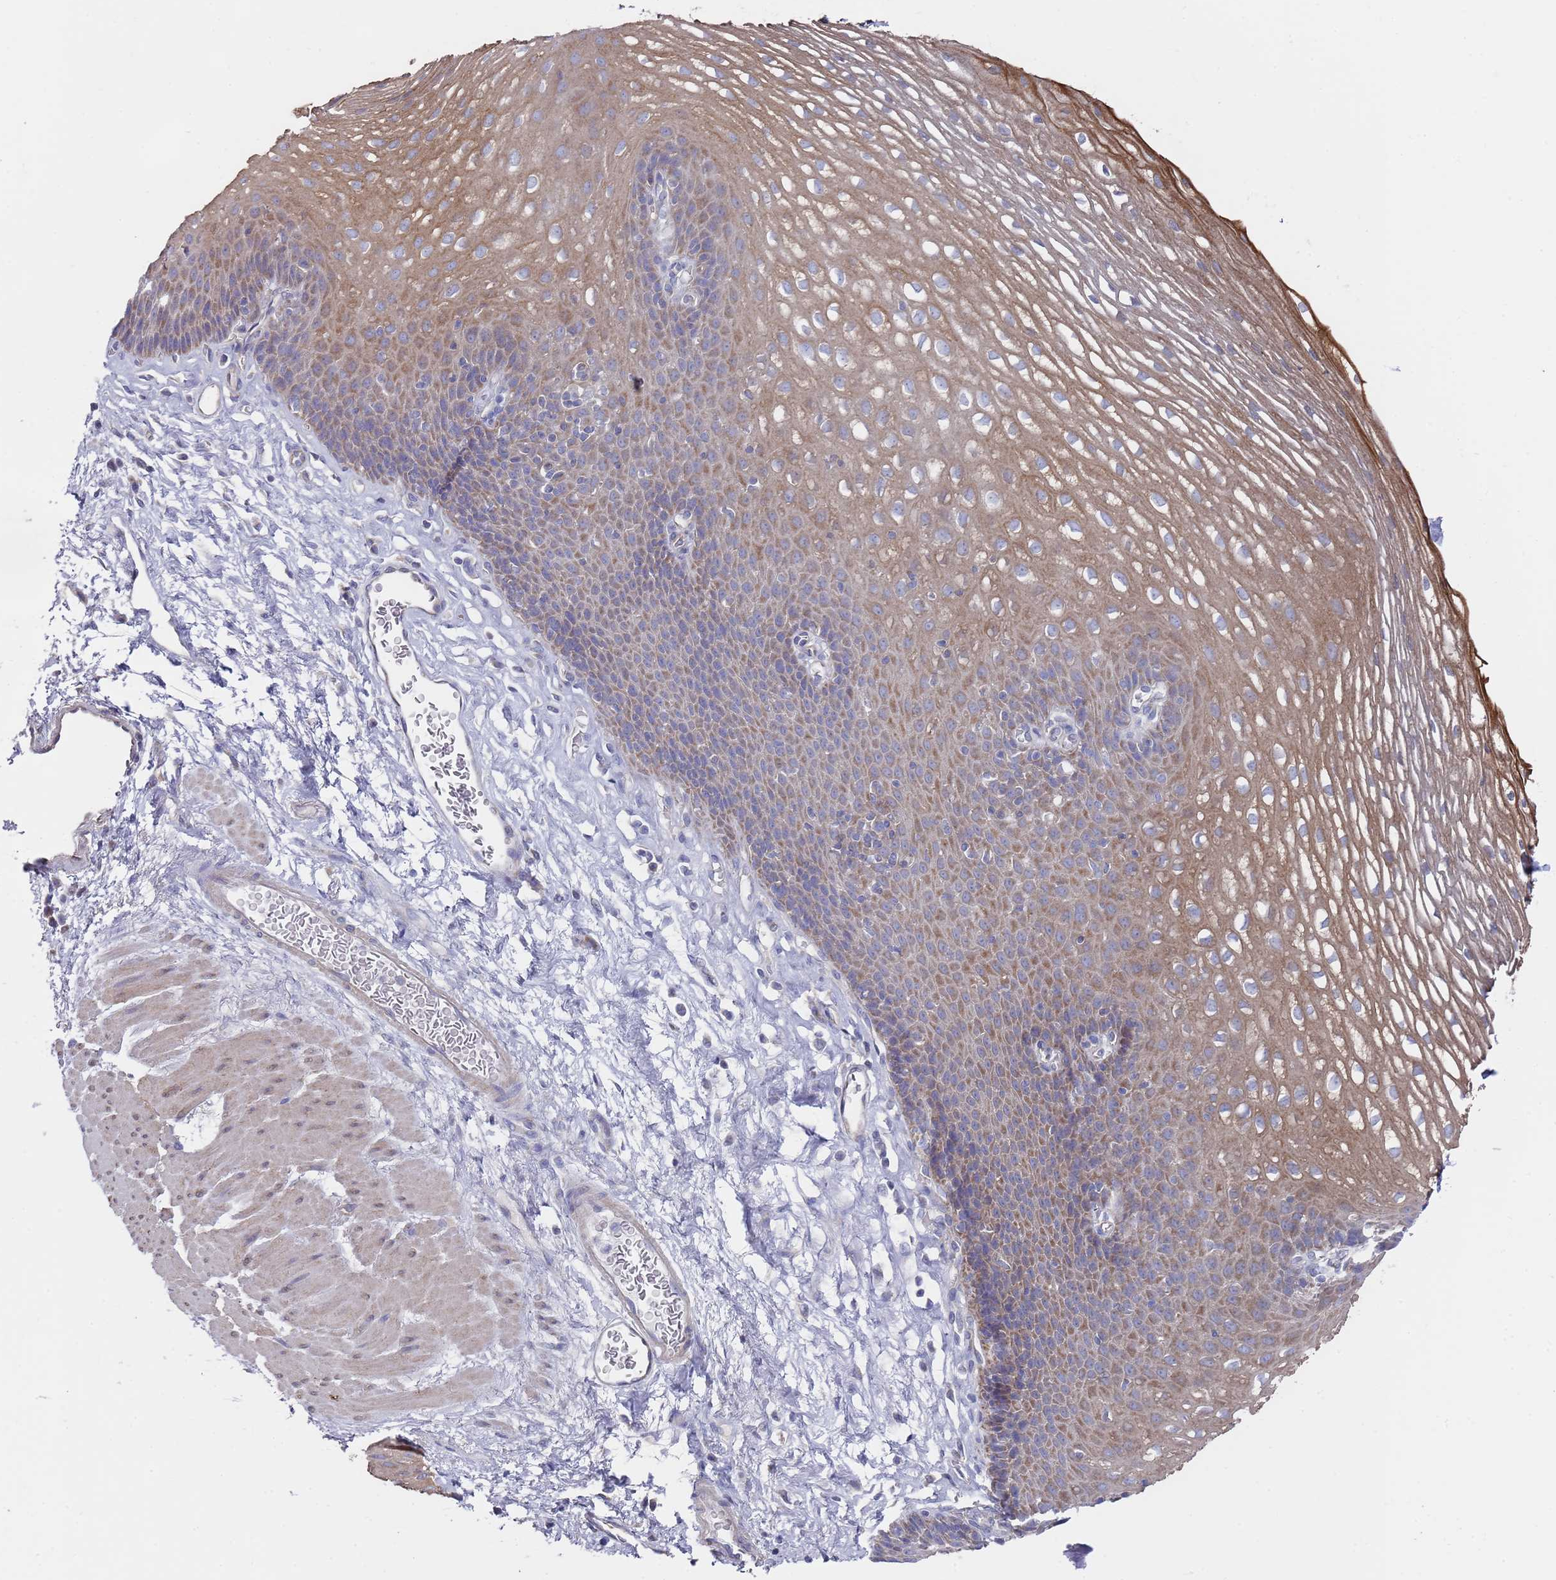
{"staining": {"intensity": "moderate", "quantity": "25%-75%", "location": "cytoplasmic/membranous"}, "tissue": "esophagus", "cell_type": "Squamous epithelial cells", "image_type": "normal", "snomed": [{"axis": "morphology", "description": "Normal tissue, NOS"}, {"axis": "topography", "description": "Esophagus"}], "caption": "Protein expression analysis of benign esophagus reveals moderate cytoplasmic/membranous expression in about 25%-75% of squamous epithelial cells. The staining is performed using DAB (3,3'-diaminobenzidine) brown chromogen to label protein expression. The nuclei are counter-stained blue using hematoxylin.", "gene": "SCAPER", "patient": {"sex": "female", "age": 66}}